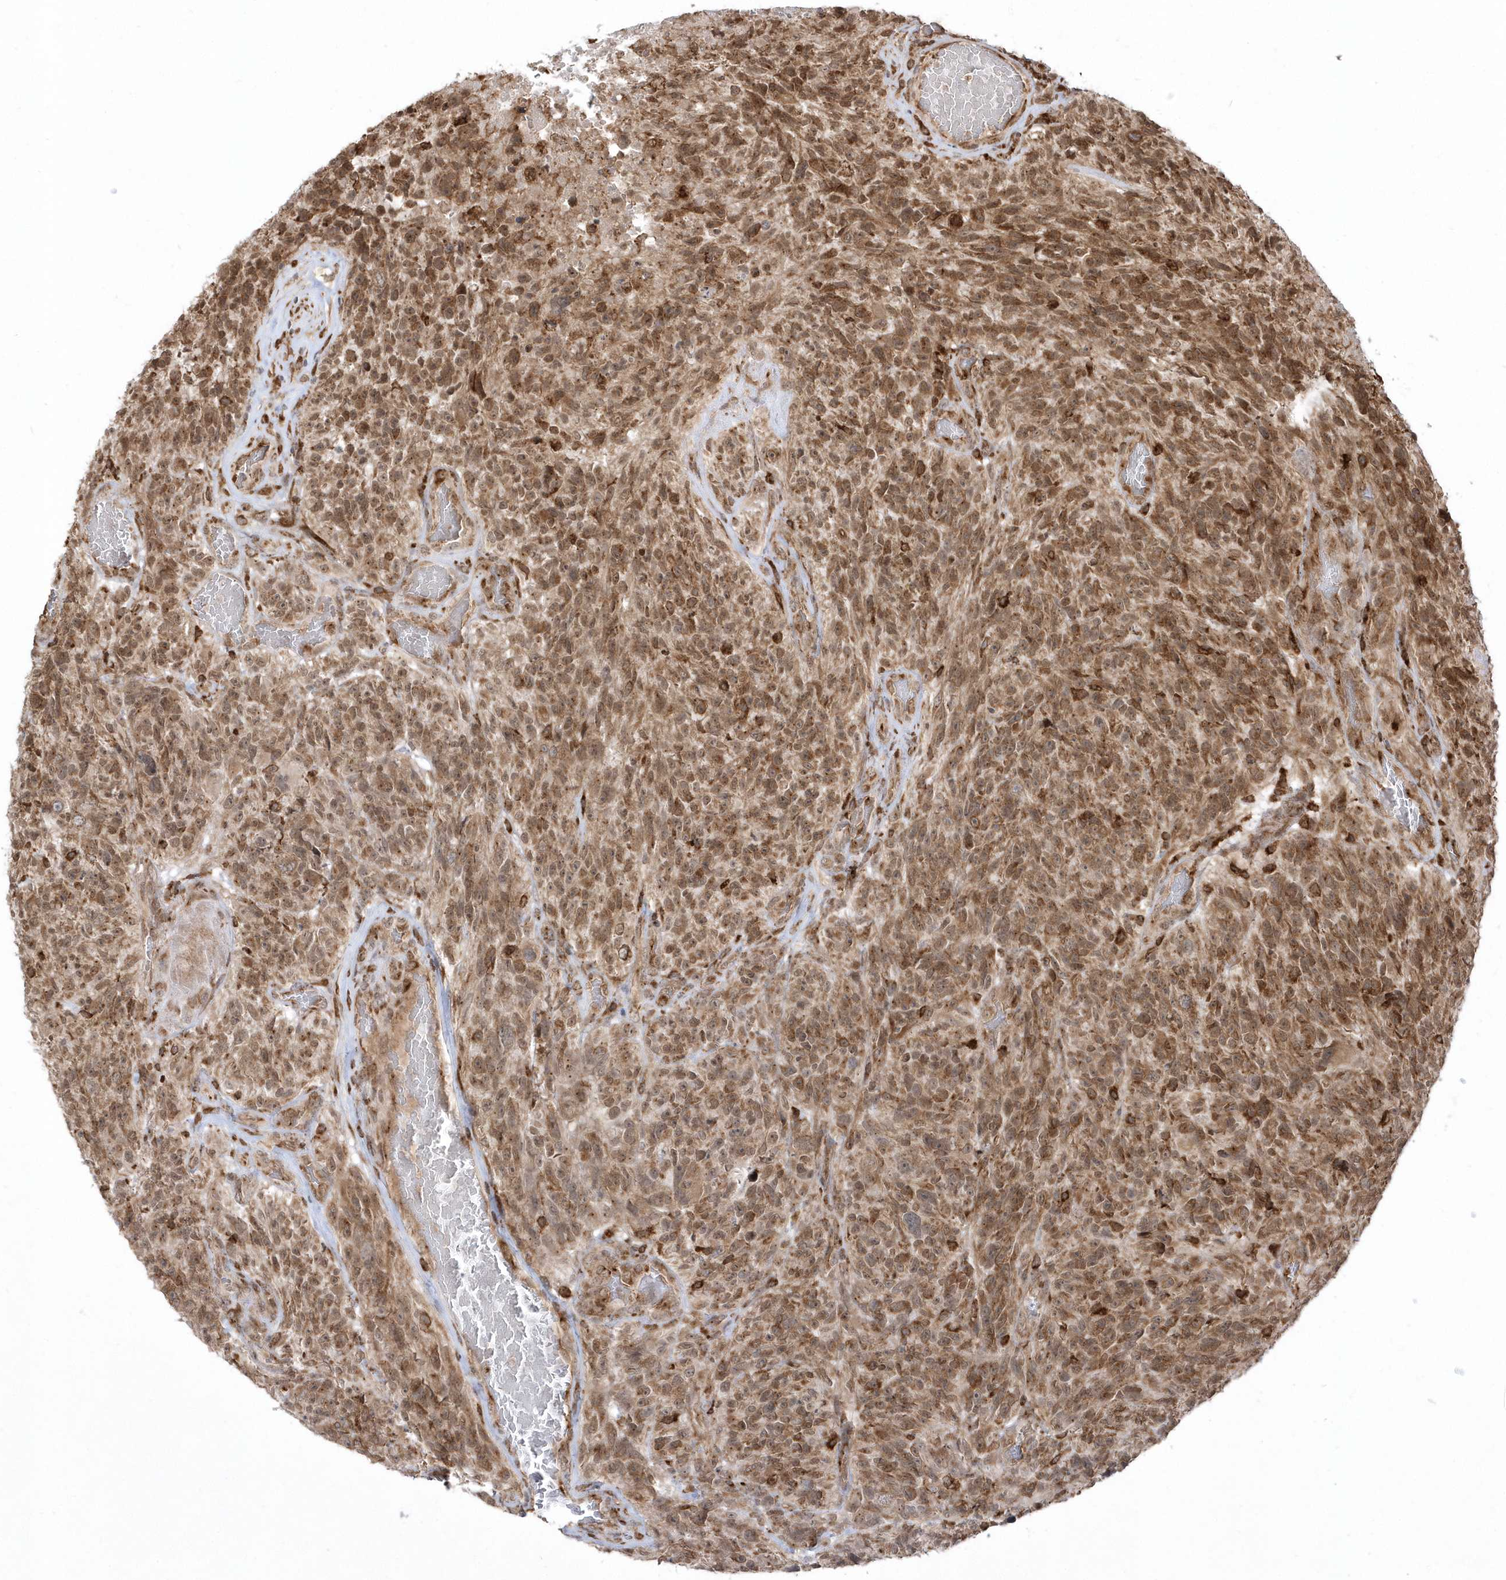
{"staining": {"intensity": "moderate", "quantity": ">75%", "location": "cytoplasmic/membranous,nuclear"}, "tissue": "glioma", "cell_type": "Tumor cells", "image_type": "cancer", "snomed": [{"axis": "morphology", "description": "Glioma, malignant, High grade"}, {"axis": "topography", "description": "Brain"}], "caption": "The histopathology image shows immunohistochemical staining of glioma. There is moderate cytoplasmic/membranous and nuclear expression is identified in approximately >75% of tumor cells. (DAB (3,3'-diaminobenzidine) IHC with brightfield microscopy, high magnification).", "gene": "EPC2", "patient": {"sex": "male", "age": 69}}